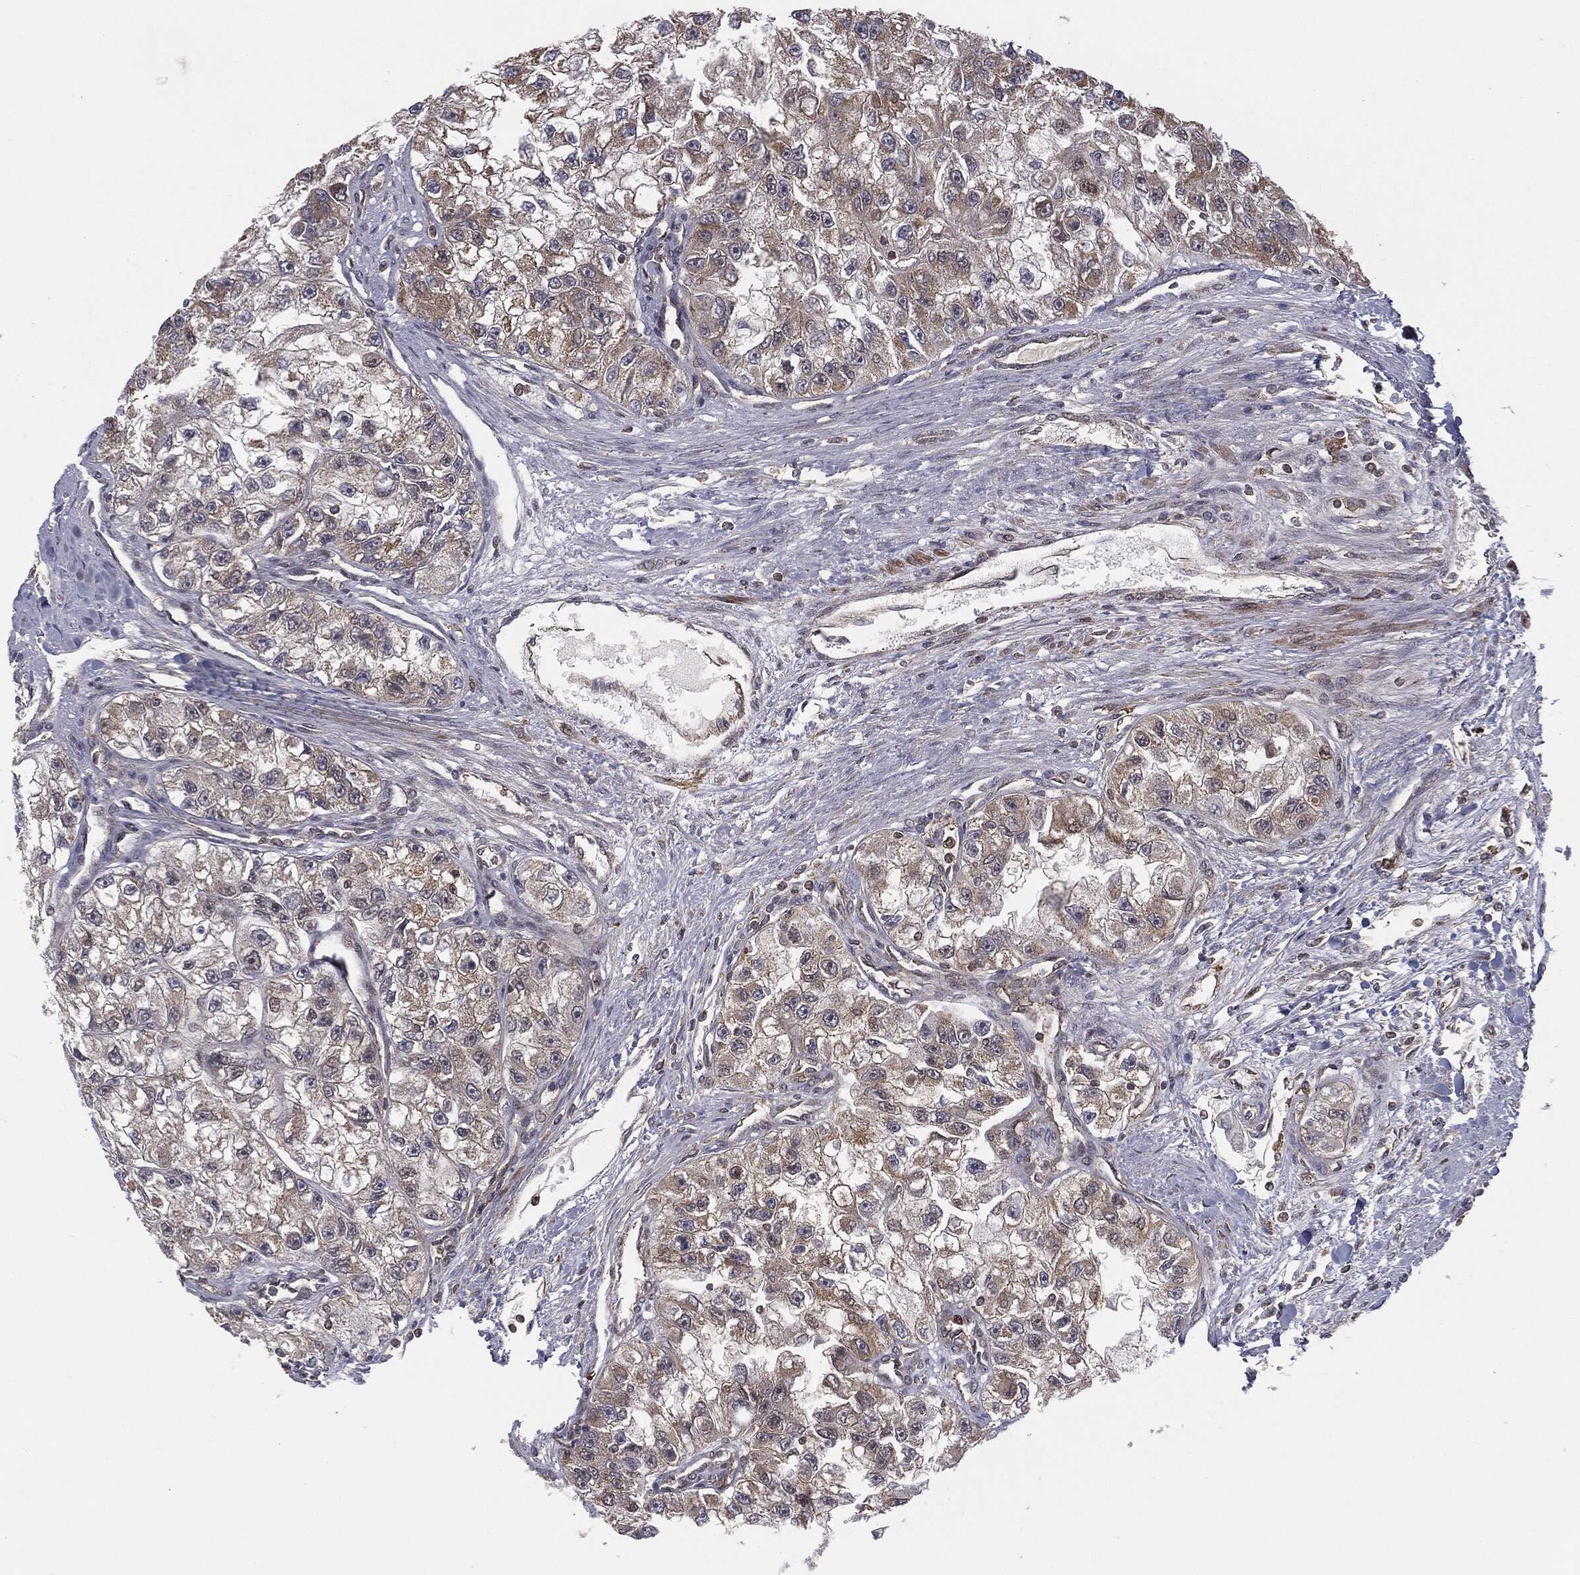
{"staining": {"intensity": "weak", "quantity": "25%-75%", "location": "cytoplasmic/membranous"}, "tissue": "renal cancer", "cell_type": "Tumor cells", "image_type": "cancer", "snomed": [{"axis": "morphology", "description": "Adenocarcinoma, NOS"}, {"axis": "topography", "description": "Kidney"}], "caption": "High-power microscopy captured an IHC micrograph of renal adenocarcinoma, revealing weak cytoplasmic/membranous positivity in about 25%-75% of tumor cells.", "gene": "MTOR", "patient": {"sex": "male", "age": 63}}